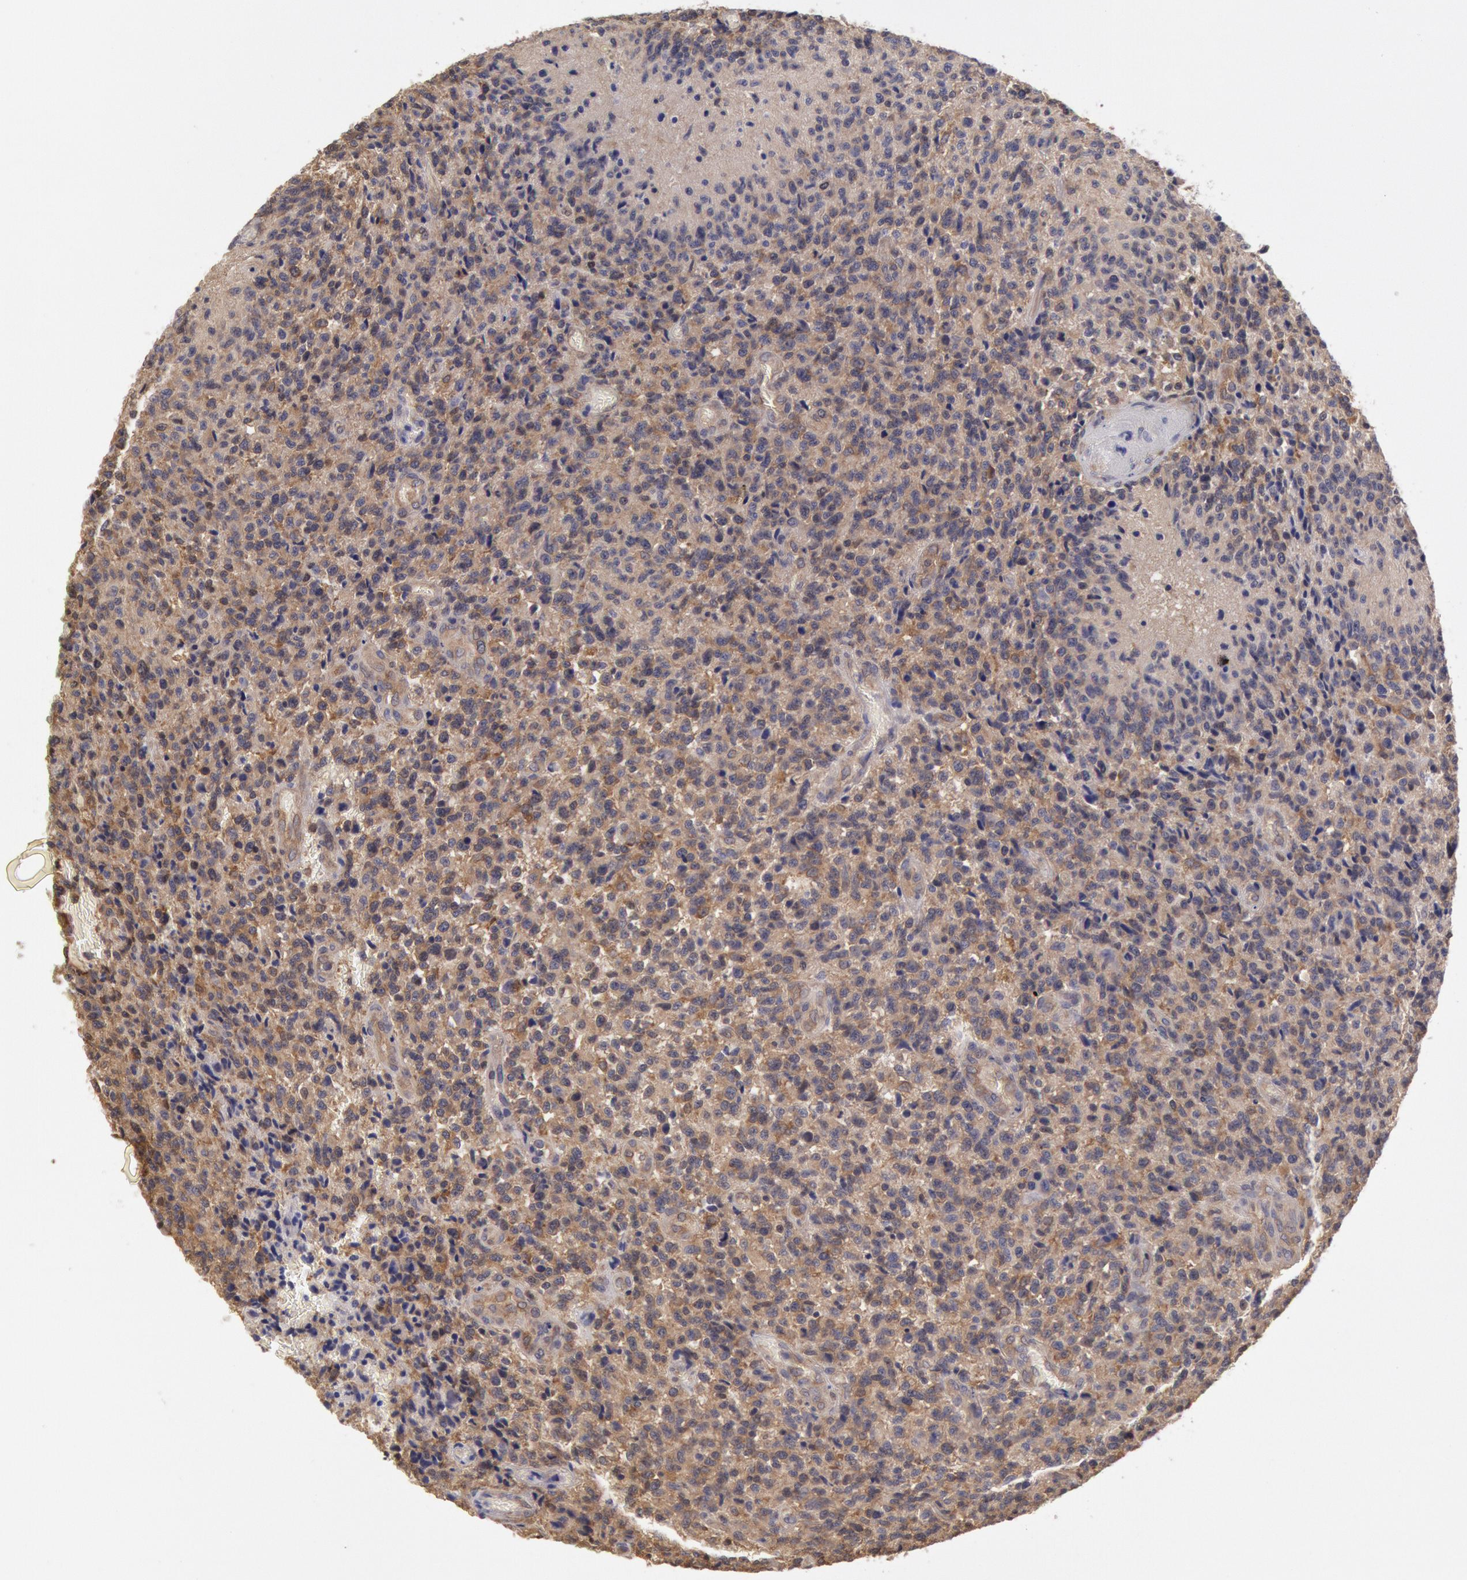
{"staining": {"intensity": "weak", "quantity": ">75%", "location": "cytoplasmic/membranous"}, "tissue": "glioma", "cell_type": "Tumor cells", "image_type": "cancer", "snomed": [{"axis": "morphology", "description": "Glioma, malignant, High grade"}, {"axis": "topography", "description": "Brain"}], "caption": "About >75% of tumor cells in human glioma show weak cytoplasmic/membranous protein positivity as visualized by brown immunohistochemical staining.", "gene": "CCDC50", "patient": {"sex": "male", "age": 36}}